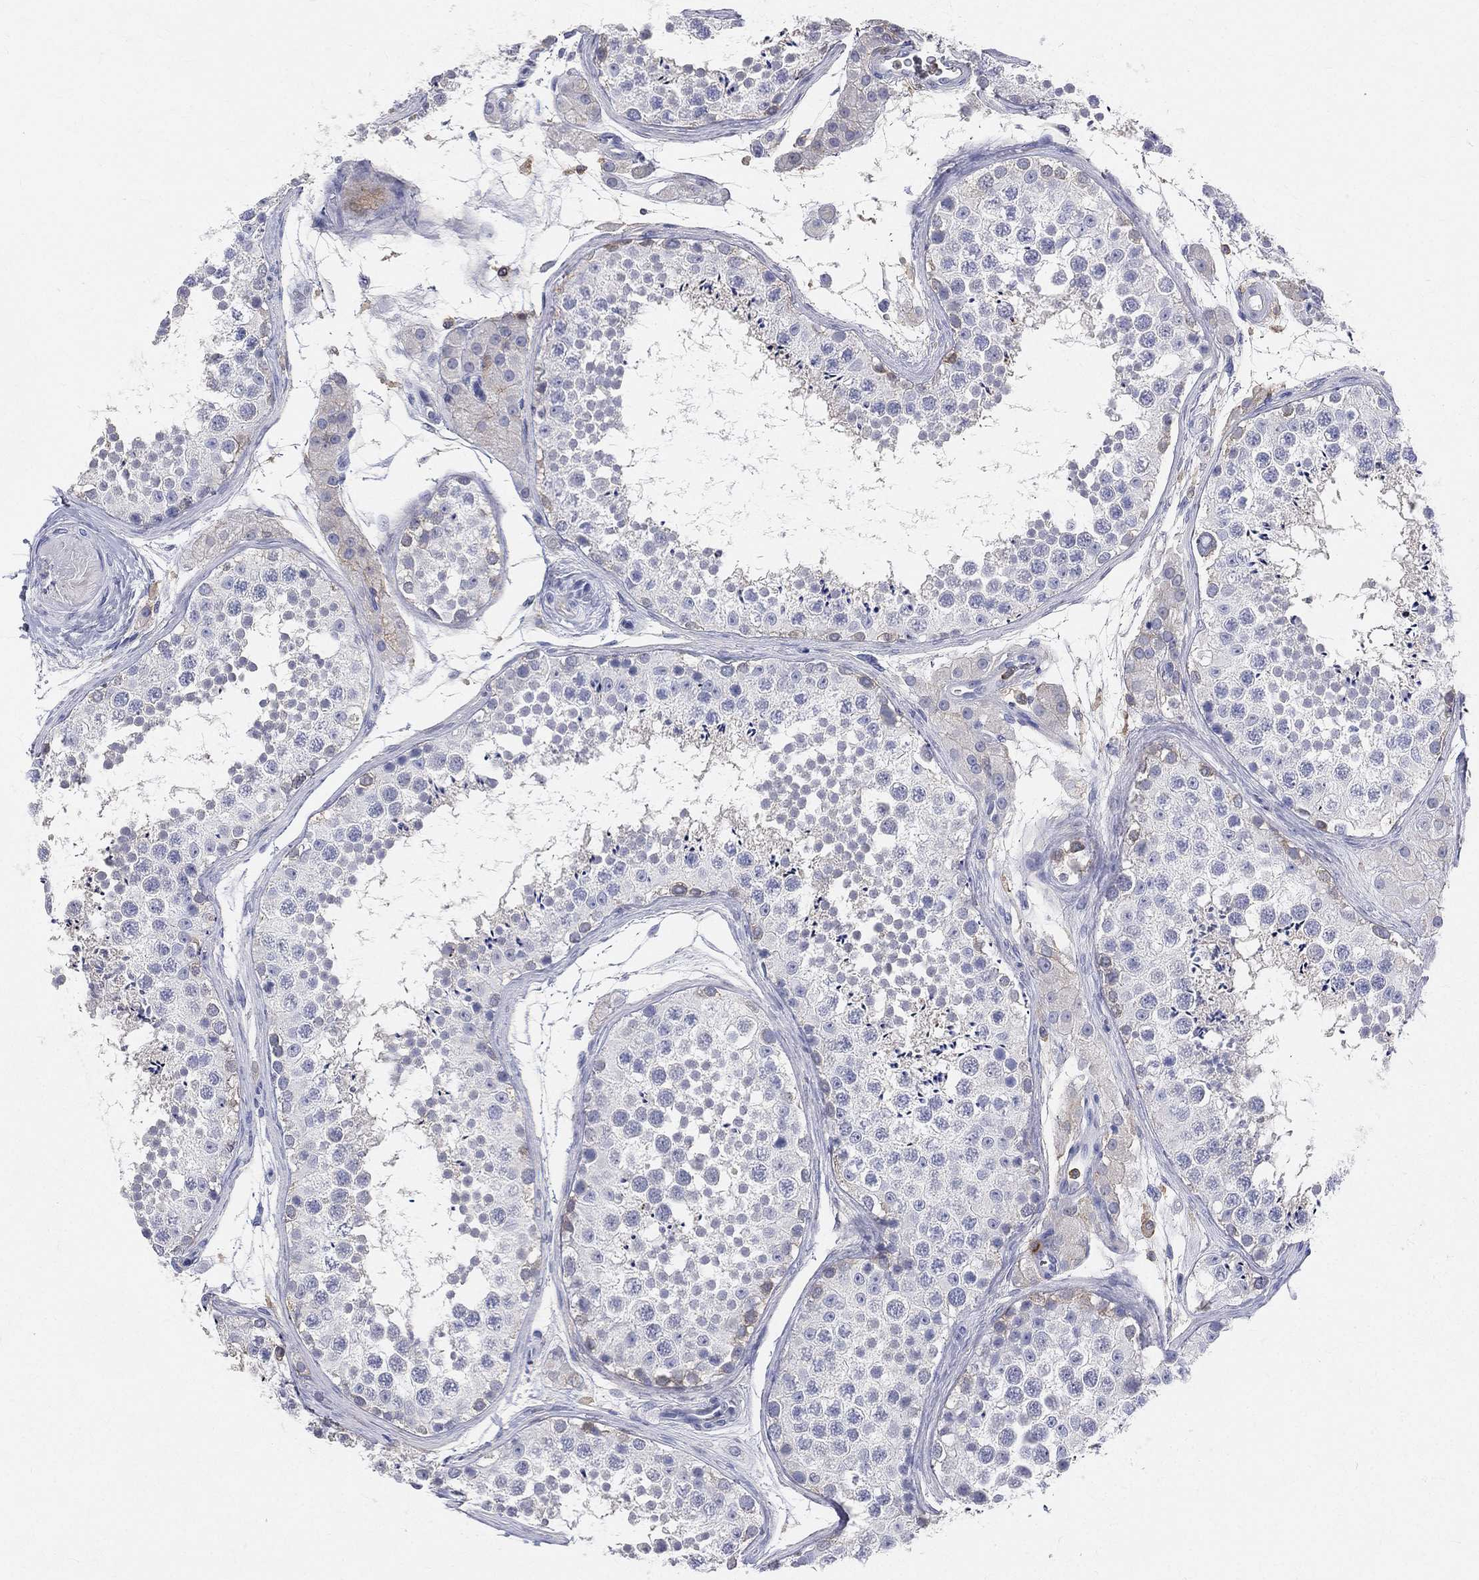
{"staining": {"intensity": "moderate", "quantity": "<25%", "location": "cytoplasmic/membranous"}, "tissue": "testis", "cell_type": "Cells in seminiferous ducts", "image_type": "normal", "snomed": [{"axis": "morphology", "description": "Normal tissue, NOS"}, {"axis": "topography", "description": "Testis"}], "caption": "Immunohistochemical staining of unremarkable human testis demonstrates moderate cytoplasmic/membranous protein staining in approximately <25% of cells in seminiferous ducts. (DAB (3,3'-diaminobenzidine) IHC, brown staining for protein, blue staining for nuclei).", "gene": "CD33", "patient": {"sex": "male", "age": 41}}